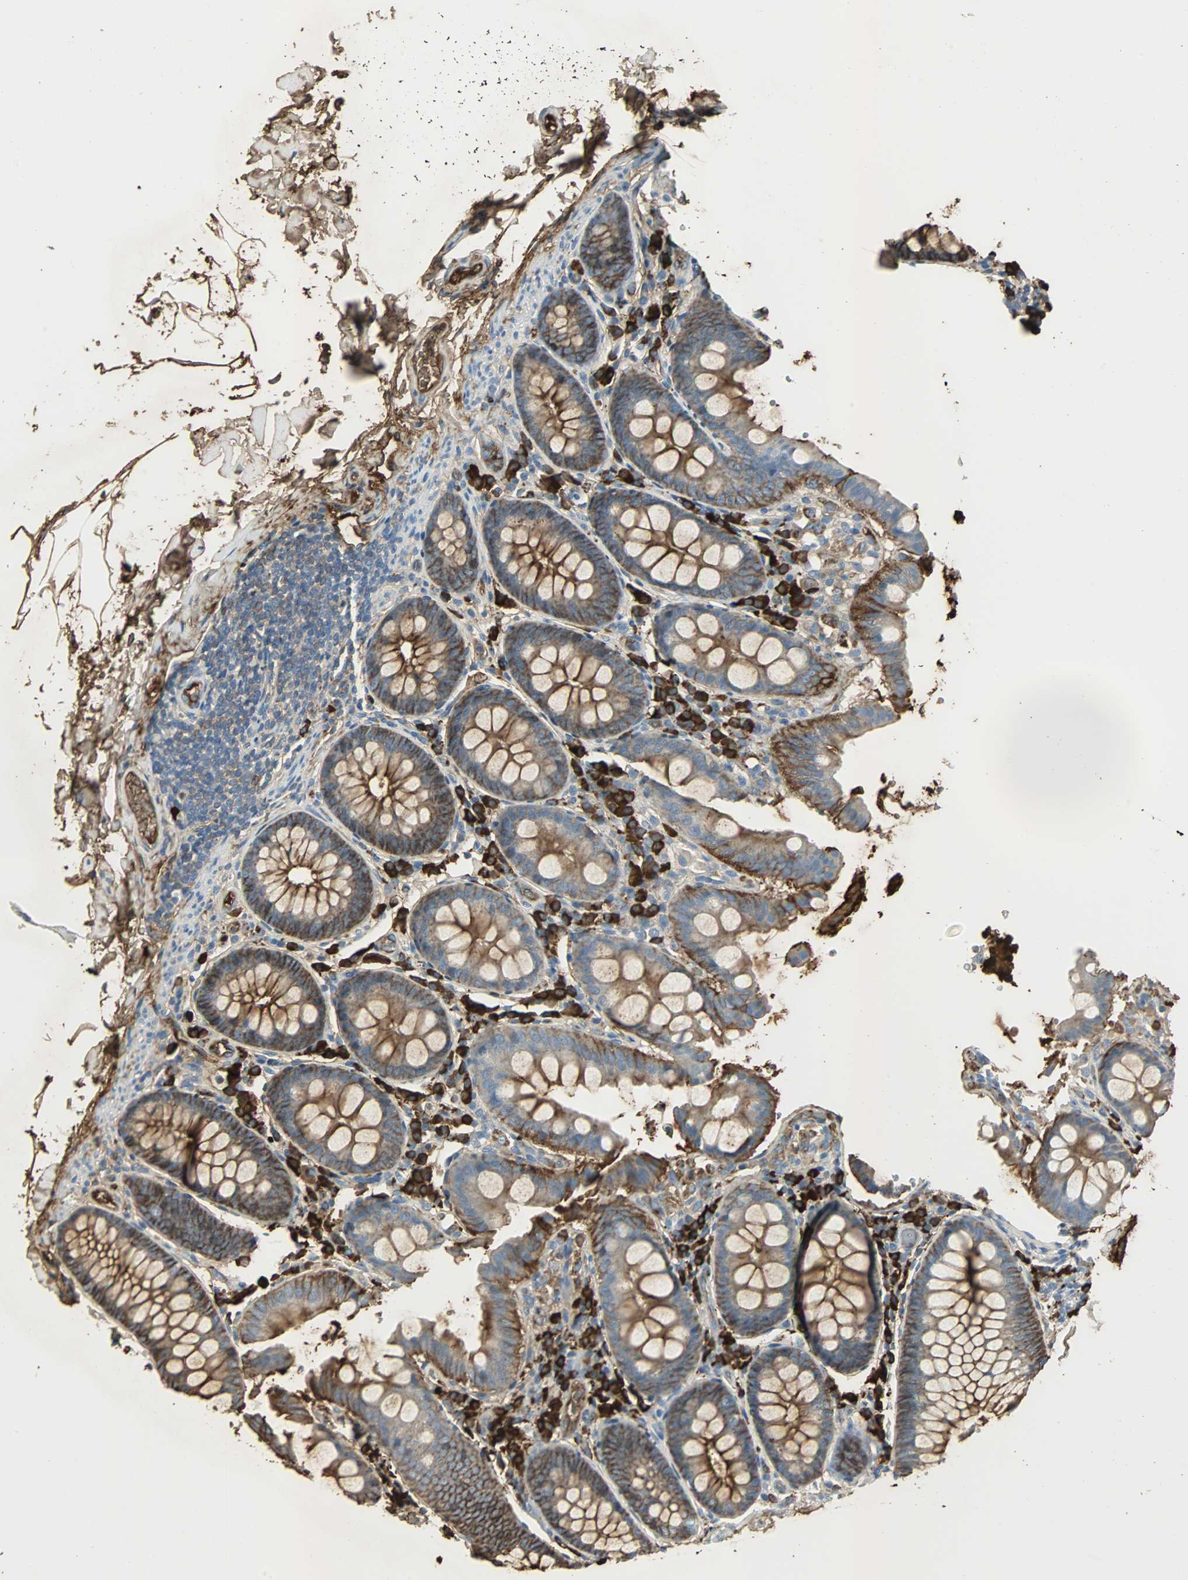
{"staining": {"intensity": "negative", "quantity": "none", "location": "none"}, "tissue": "colon", "cell_type": "Endothelial cells", "image_type": "normal", "snomed": [{"axis": "morphology", "description": "Normal tissue, NOS"}, {"axis": "topography", "description": "Colon"}], "caption": "DAB (3,3'-diaminobenzidine) immunohistochemical staining of normal colon exhibits no significant expression in endothelial cells. Nuclei are stained in blue.", "gene": "IGHA1", "patient": {"sex": "female", "age": 61}}